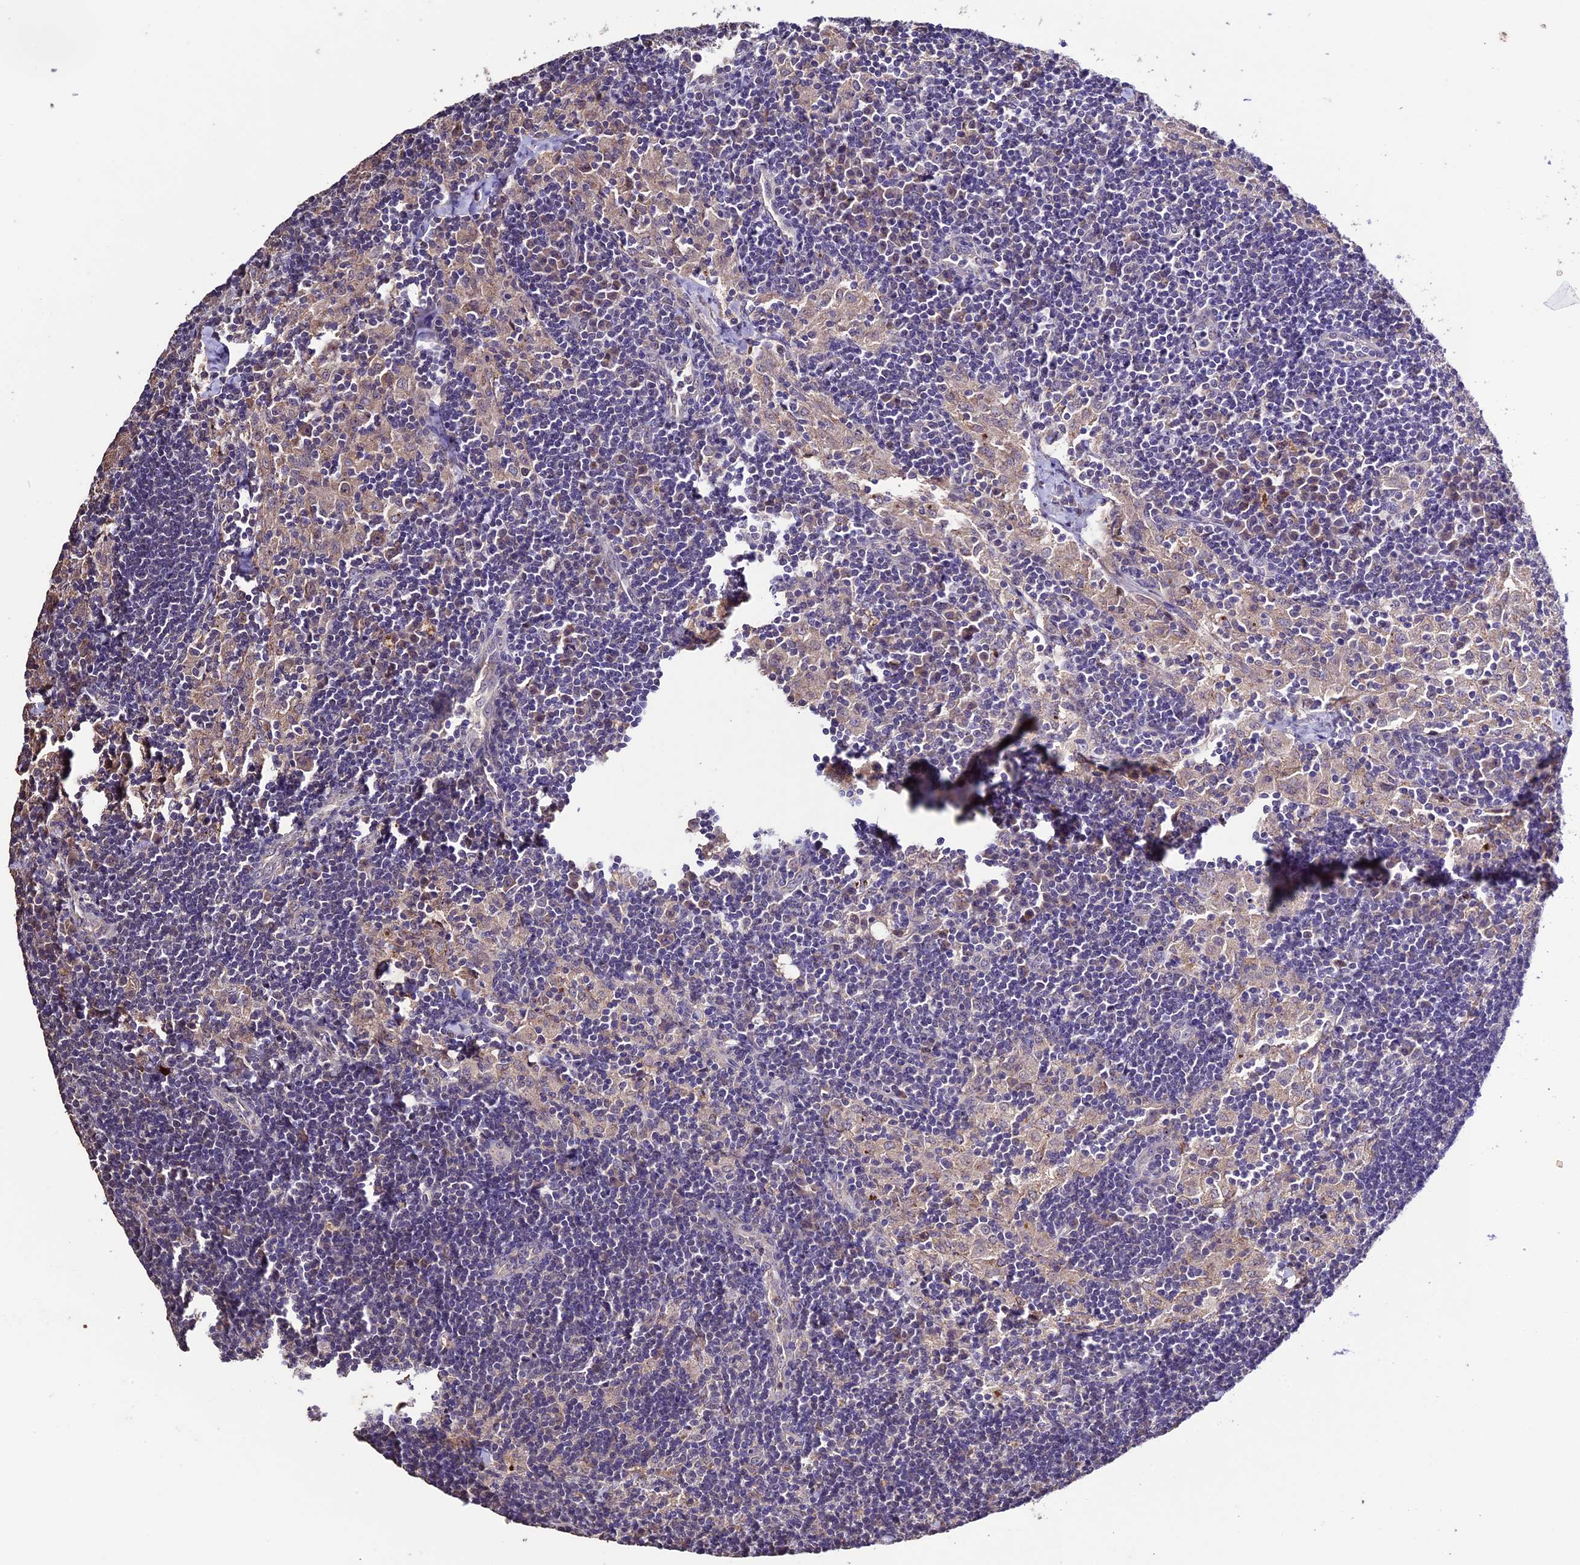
{"staining": {"intensity": "weak", "quantity": "<25%", "location": "cytoplasmic/membranous"}, "tissue": "lymph node", "cell_type": "Germinal center cells", "image_type": "normal", "snomed": [{"axis": "morphology", "description": "Normal tissue, NOS"}, {"axis": "topography", "description": "Lymph node"}], "caption": "Protein analysis of benign lymph node reveals no significant positivity in germinal center cells. The staining is performed using DAB brown chromogen with nuclei counter-stained in using hematoxylin.", "gene": "DIS3L", "patient": {"sex": "male", "age": 24}}